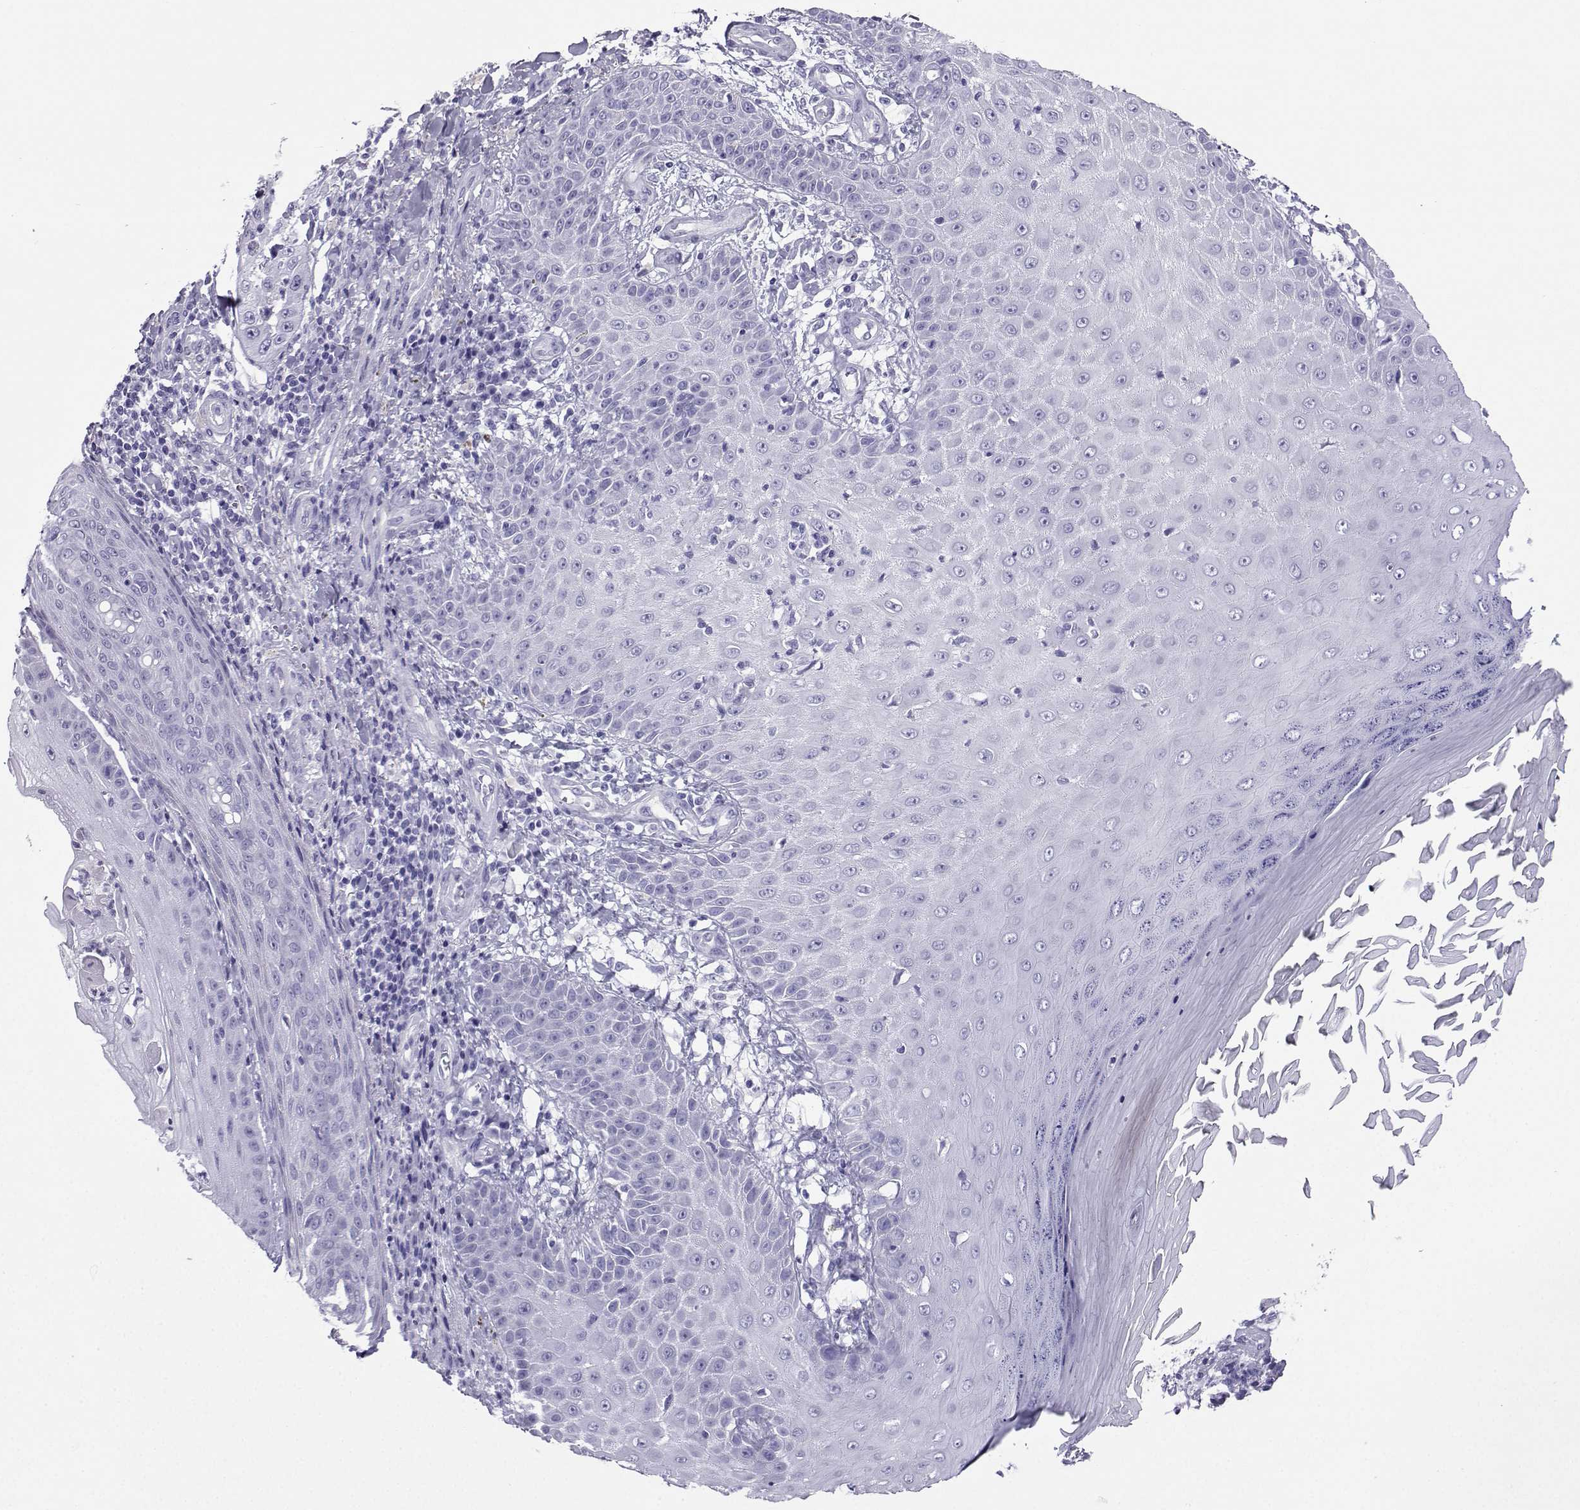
{"staining": {"intensity": "negative", "quantity": "none", "location": "none"}, "tissue": "skin cancer", "cell_type": "Tumor cells", "image_type": "cancer", "snomed": [{"axis": "morphology", "description": "Squamous cell carcinoma, NOS"}, {"axis": "topography", "description": "Skin"}], "caption": "Tumor cells show no significant protein expression in squamous cell carcinoma (skin).", "gene": "CD109", "patient": {"sex": "male", "age": 70}}